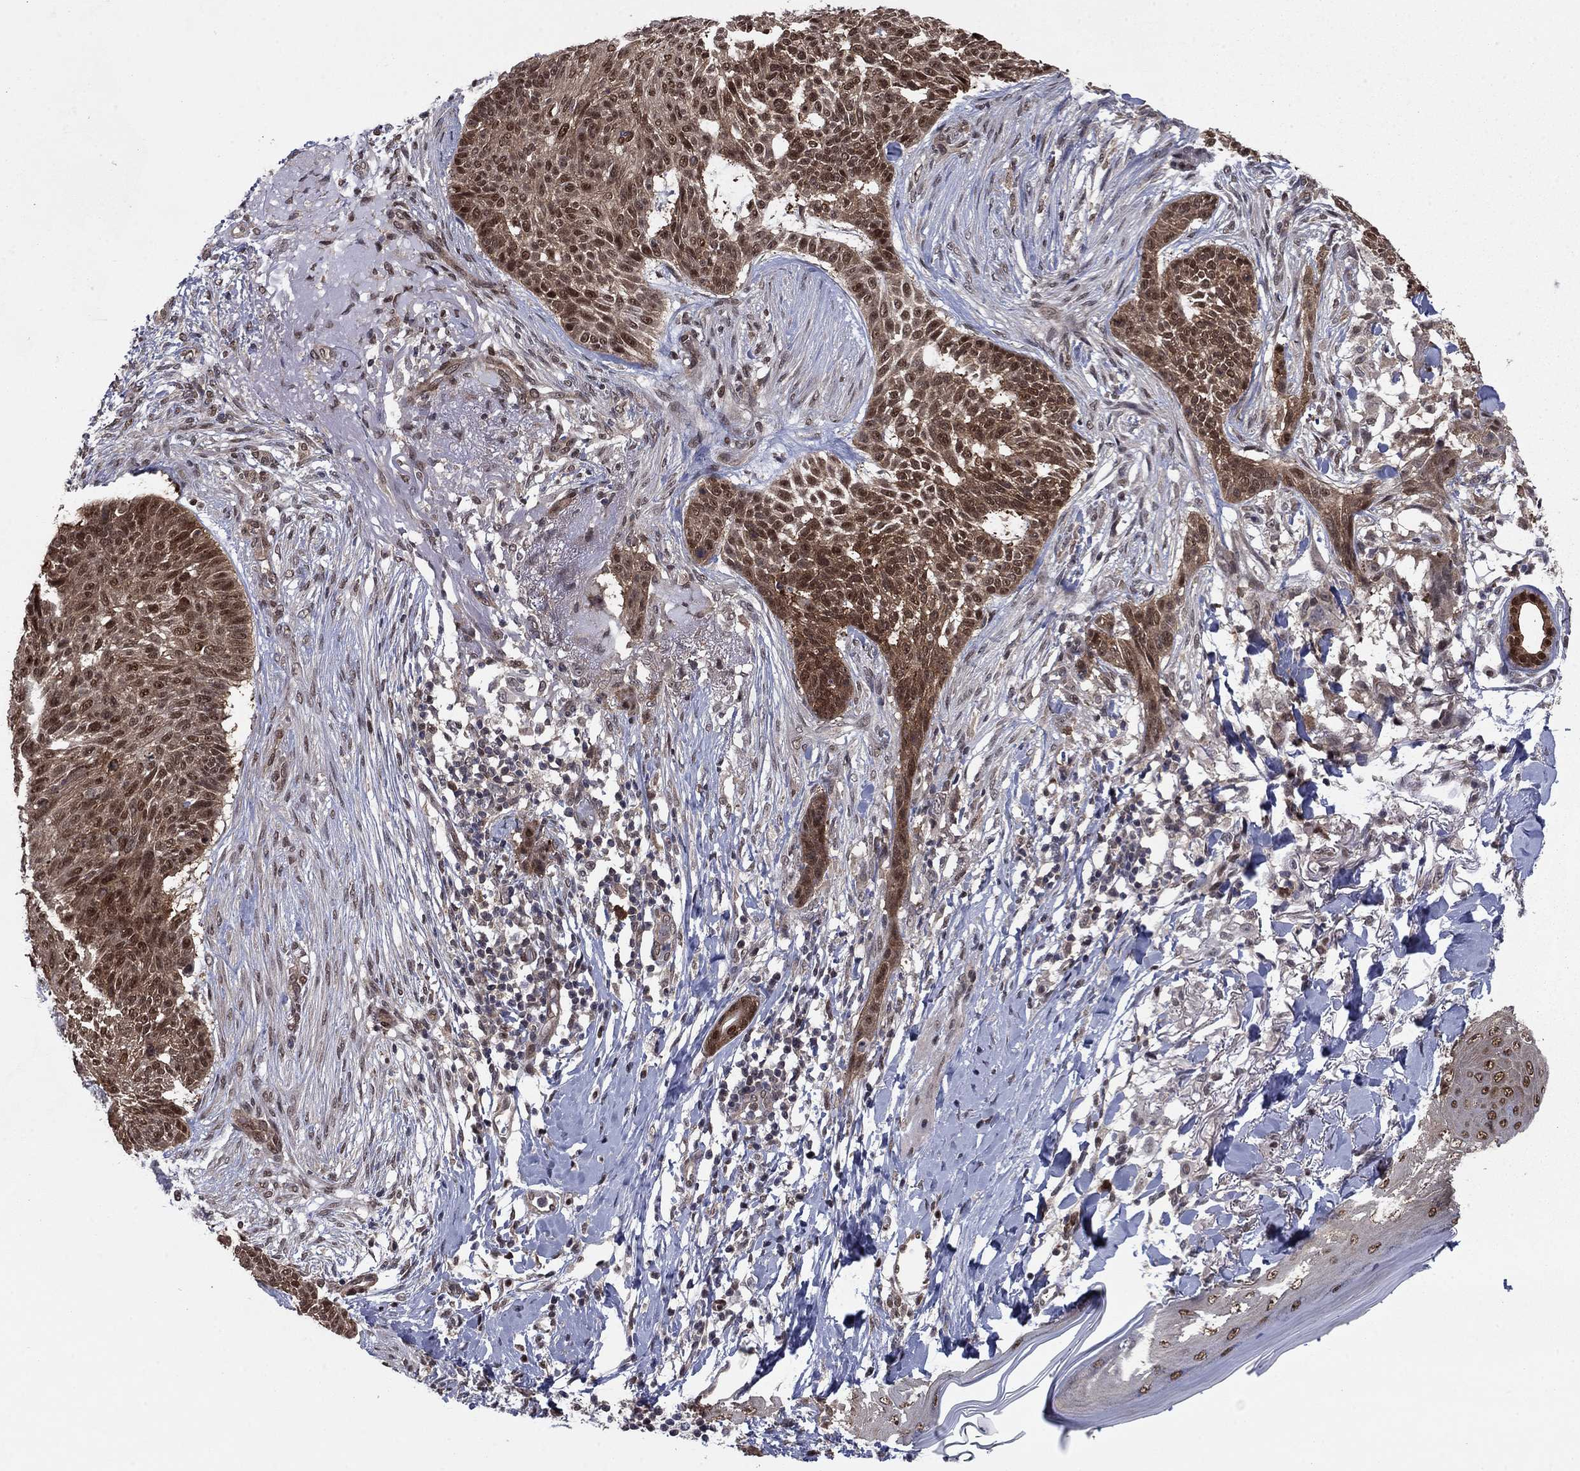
{"staining": {"intensity": "strong", "quantity": ">75%", "location": "cytoplasmic/membranous,nuclear"}, "tissue": "skin cancer", "cell_type": "Tumor cells", "image_type": "cancer", "snomed": [{"axis": "morphology", "description": "Normal tissue, NOS"}, {"axis": "morphology", "description": "Basal cell carcinoma"}, {"axis": "topography", "description": "Skin"}], "caption": "Protein positivity by IHC shows strong cytoplasmic/membranous and nuclear positivity in approximately >75% of tumor cells in skin basal cell carcinoma. Immunohistochemistry stains the protein in brown and the nuclei are stained blue.", "gene": "FKBP4", "patient": {"sex": "male", "age": 84}}